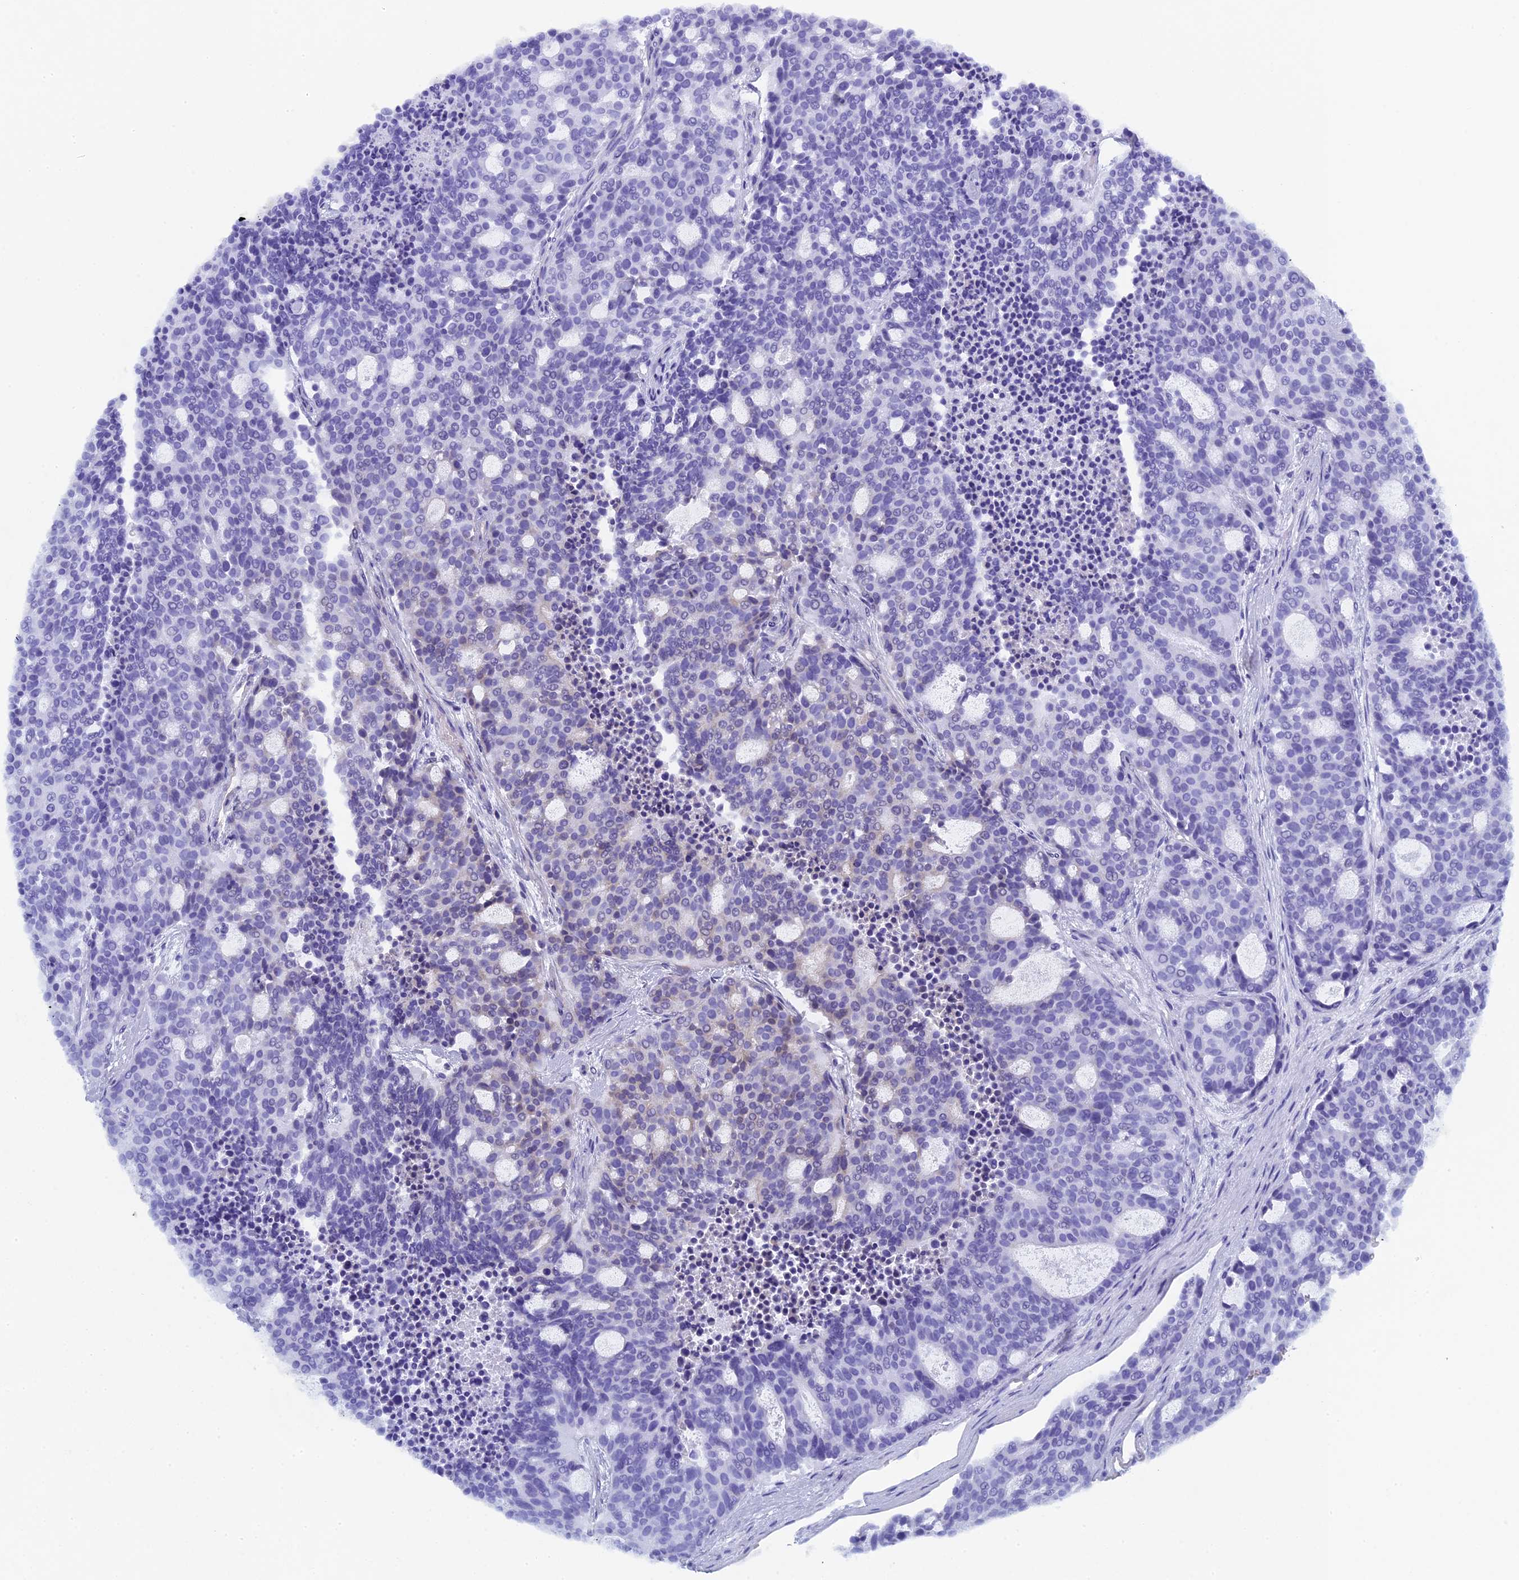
{"staining": {"intensity": "negative", "quantity": "none", "location": "none"}, "tissue": "carcinoid", "cell_type": "Tumor cells", "image_type": "cancer", "snomed": [{"axis": "morphology", "description": "Carcinoid, malignant, NOS"}, {"axis": "topography", "description": "Pancreas"}], "caption": "DAB (3,3'-diaminobenzidine) immunohistochemical staining of carcinoid reveals no significant positivity in tumor cells. (DAB (3,3'-diaminobenzidine) IHC with hematoxylin counter stain).", "gene": "DIXDC1", "patient": {"sex": "female", "age": 54}}